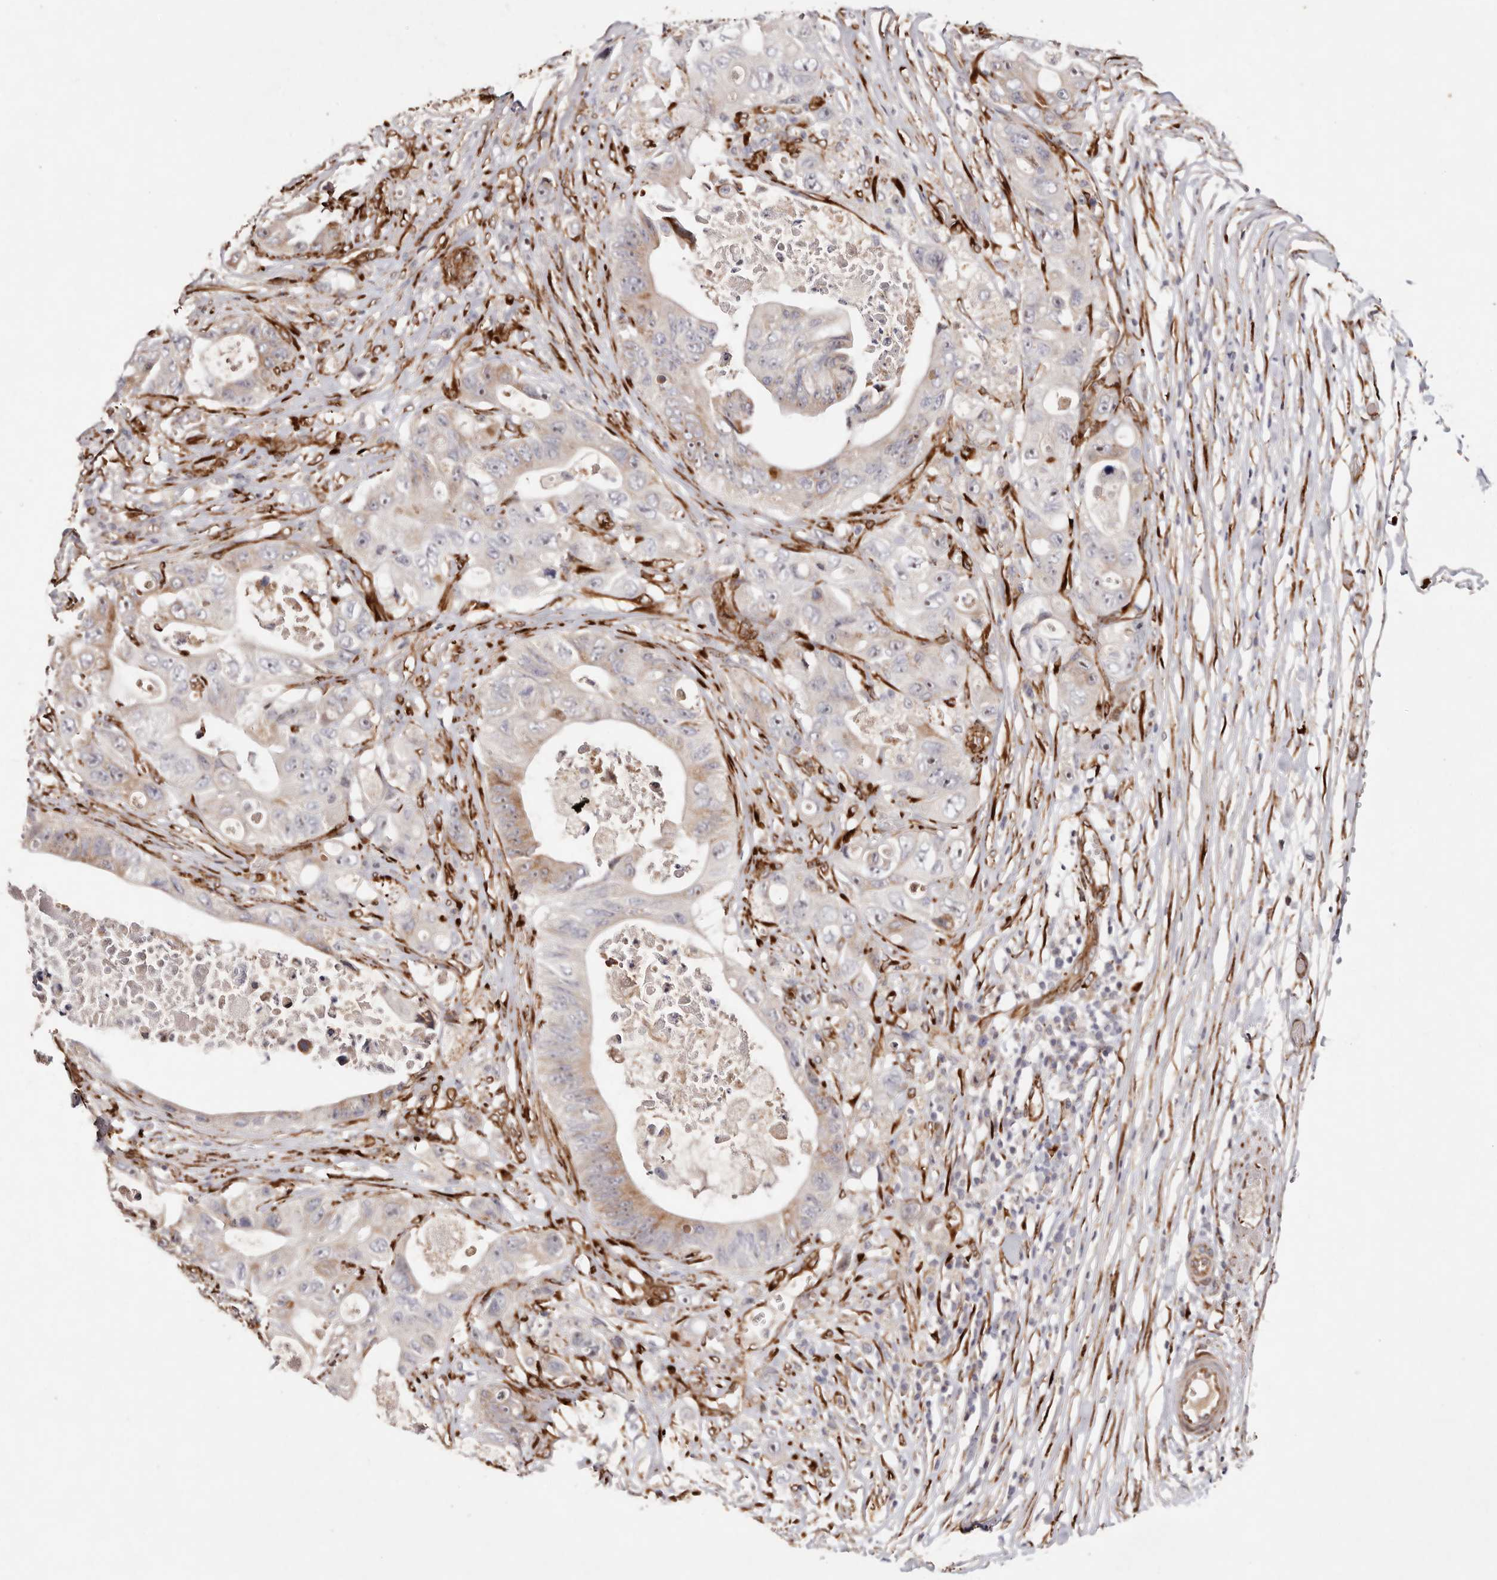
{"staining": {"intensity": "moderate", "quantity": "<25%", "location": "cytoplasmic/membranous"}, "tissue": "colorectal cancer", "cell_type": "Tumor cells", "image_type": "cancer", "snomed": [{"axis": "morphology", "description": "Adenocarcinoma, NOS"}, {"axis": "topography", "description": "Colon"}], "caption": "This is an image of IHC staining of colorectal adenocarcinoma, which shows moderate staining in the cytoplasmic/membranous of tumor cells.", "gene": "SERPINH1", "patient": {"sex": "female", "age": 46}}